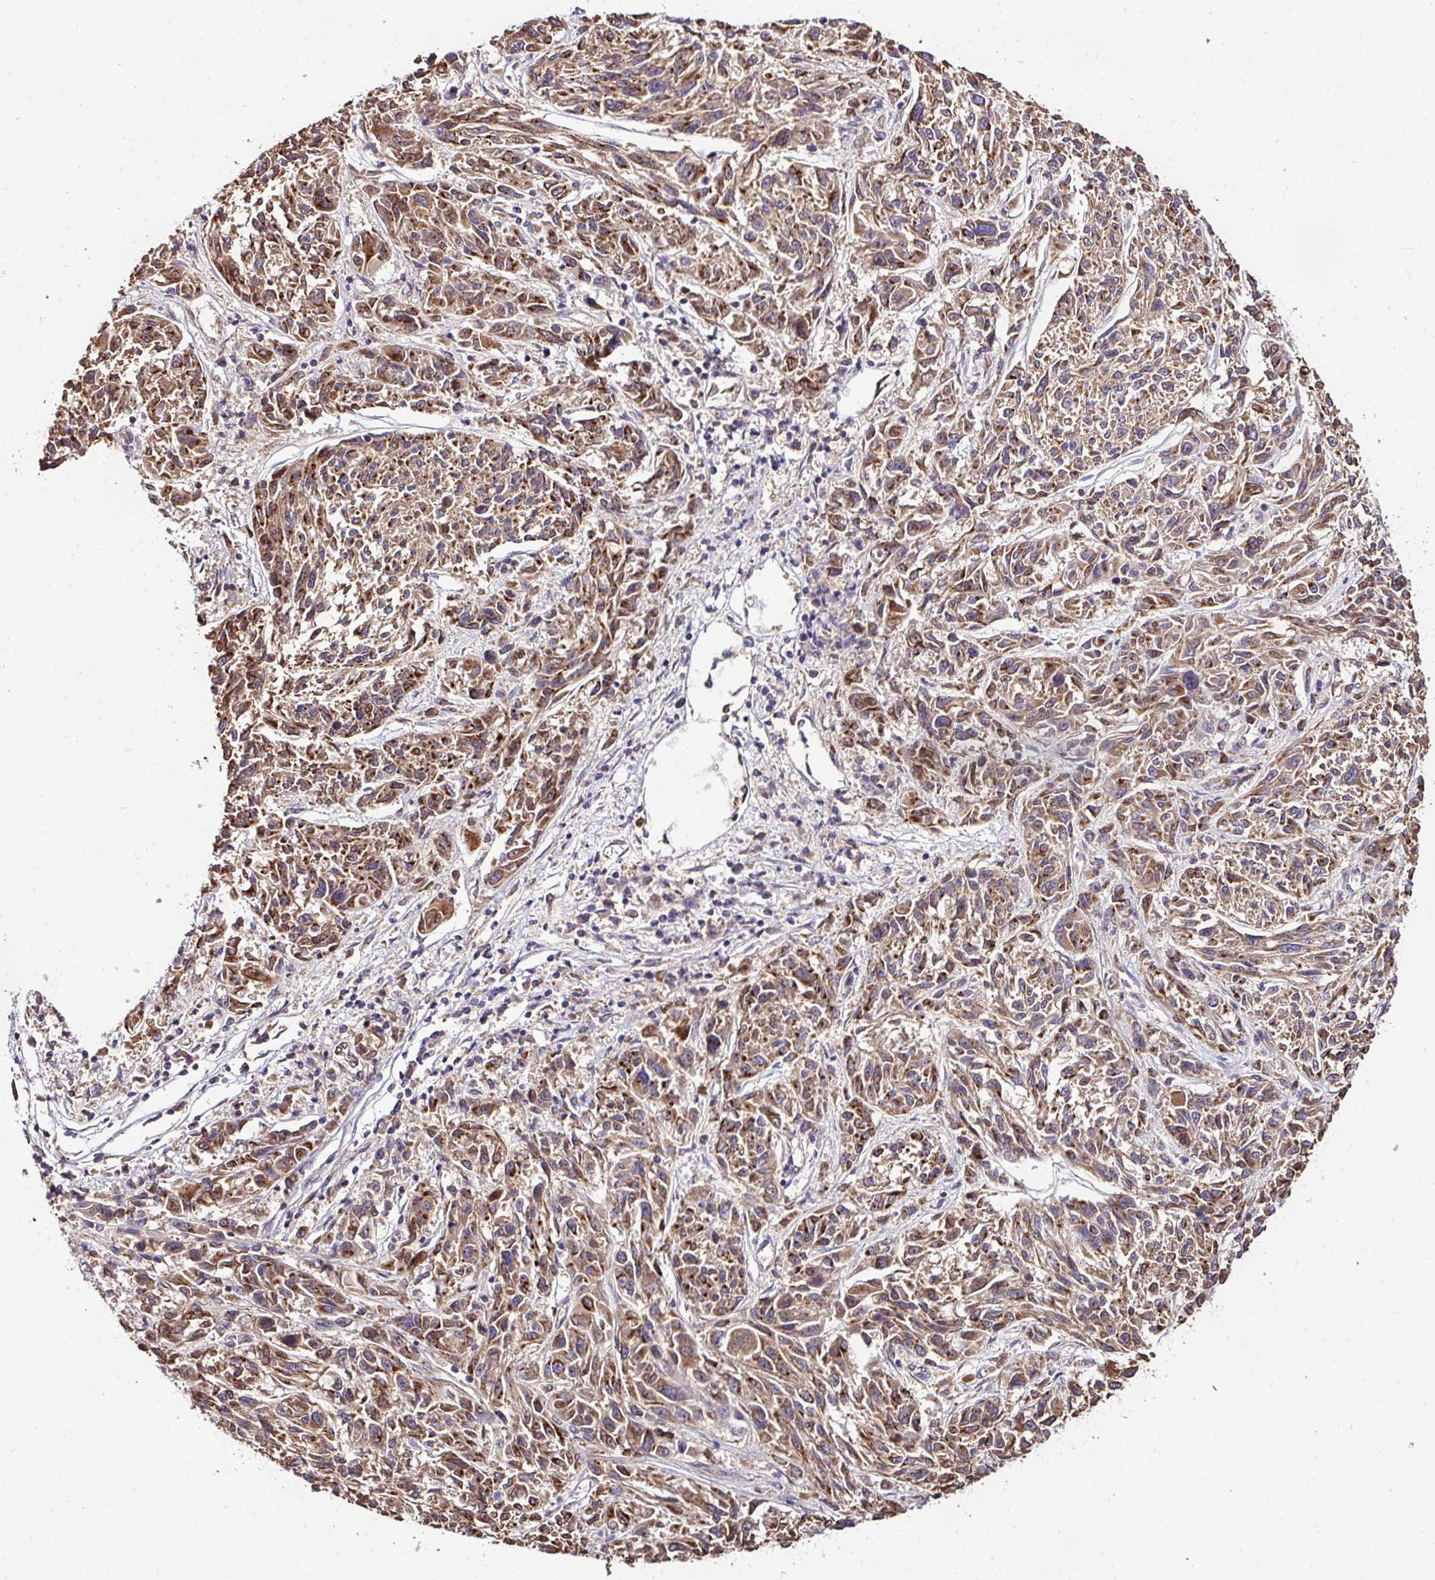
{"staining": {"intensity": "moderate", "quantity": ">75%", "location": "cytoplasmic/membranous"}, "tissue": "melanoma", "cell_type": "Tumor cells", "image_type": "cancer", "snomed": [{"axis": "morphology", "description": "Malignant melanoma, NOS"}, {"axis": "topography", "description": "Skin"}], "caption": "High-power microscopy captured an immunohistochemistry (IHC) photomicrograph of melanoma, revealing moderate cytoplasmic/membranous expression in about >75% of tumor cells.", "gene": "CPD", "patient": {"sex": "male", "age": 53}}